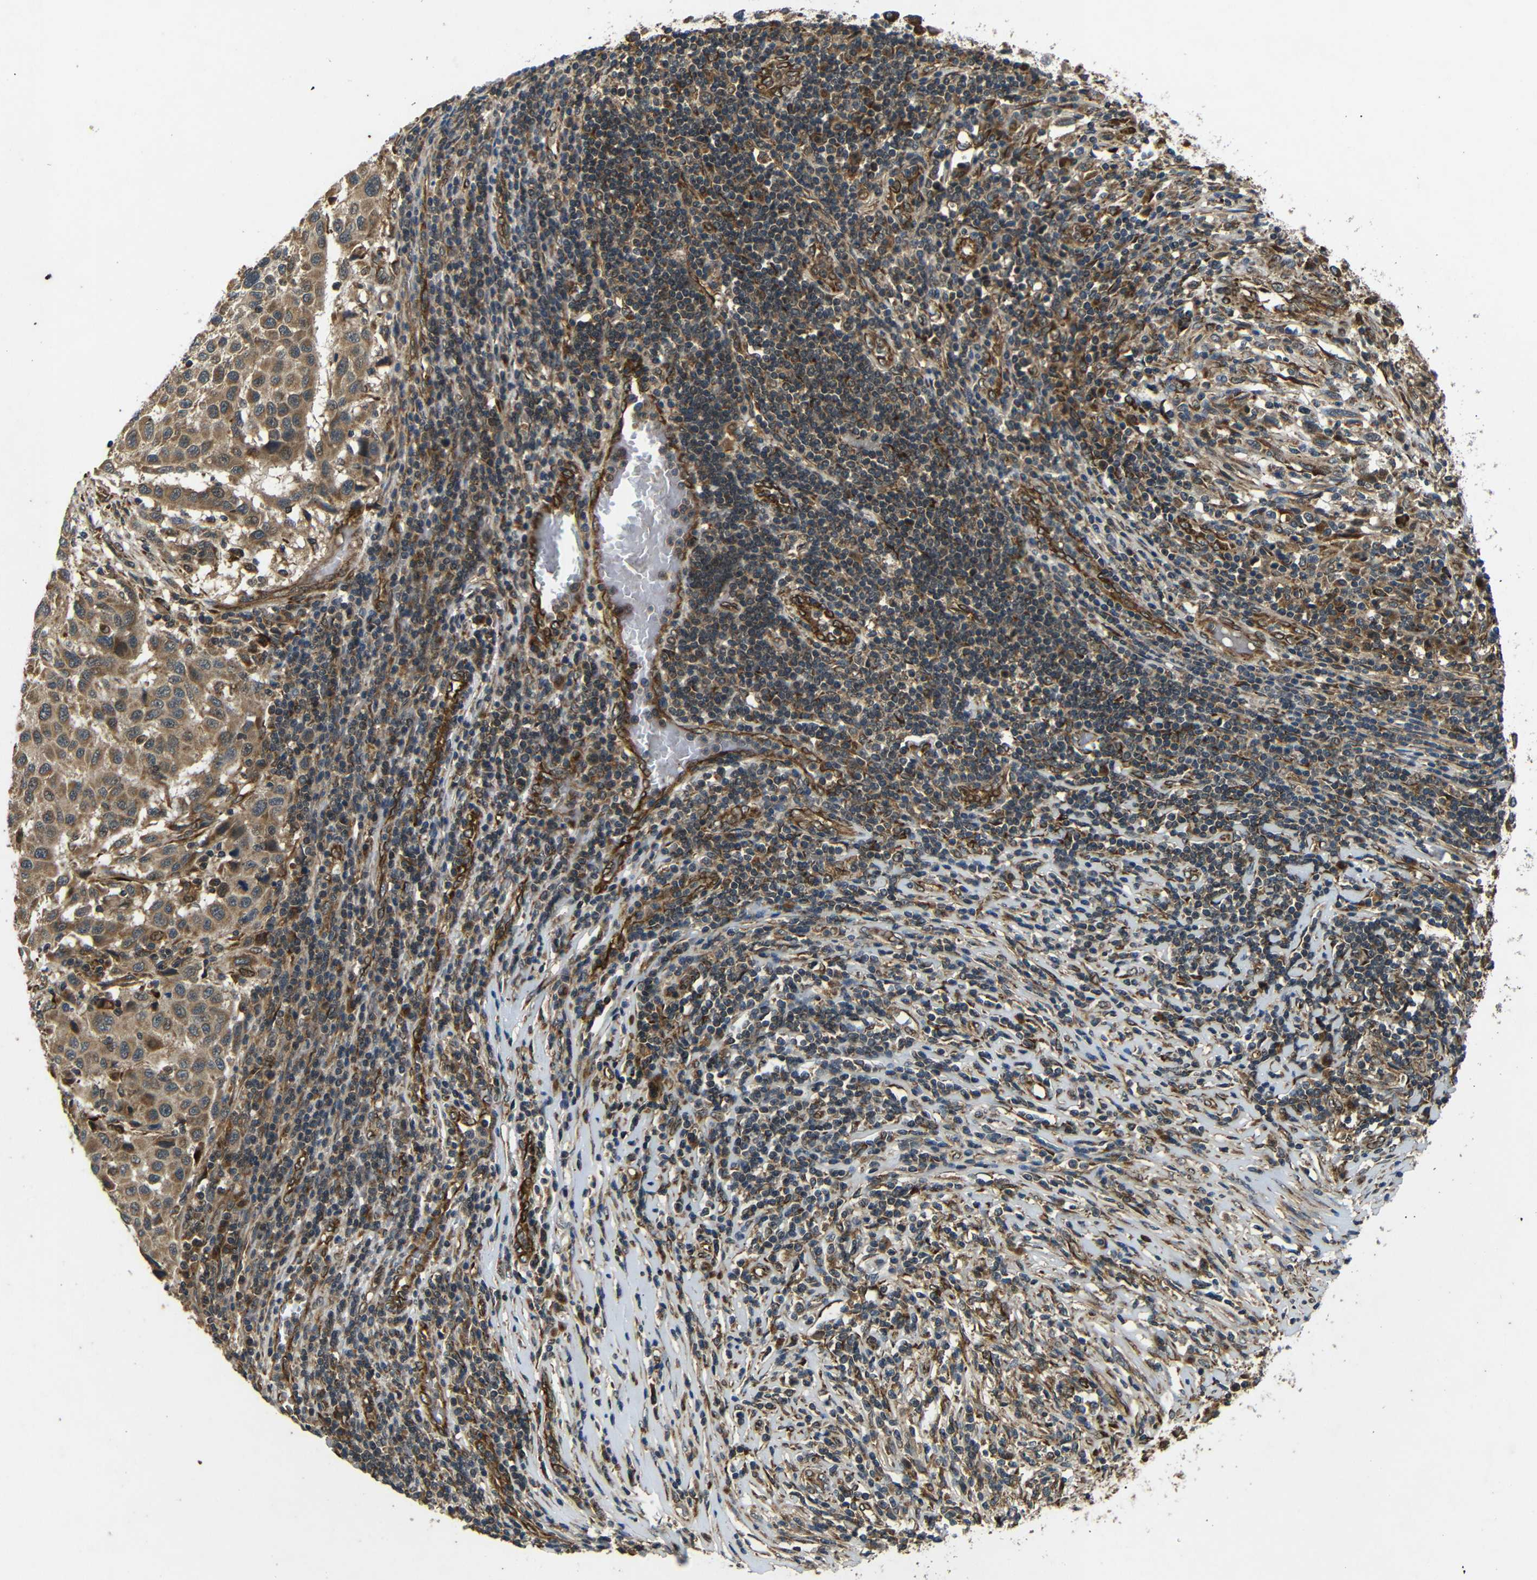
{"staining": {"intensity": "moderate", "quantity": ">75%", "location": "cytoplasmic/membranous"}, "tissue": "melanoma", "cell_type": "Tumor cells", "image_type": "cancer", "snomed": [{"axis": "morphology", "description": "Malignant melanoma, Metastatic site"}, {"axis": "topography", "description": "Lymph node"}], "caption": "This is a histology image of IHC staining of melanoma, which shows moderate expression in the cytoplasmic/membranous of tumor cells.", "gene": "TRPC1", "patient": {"sex": "male", "age": 61}}